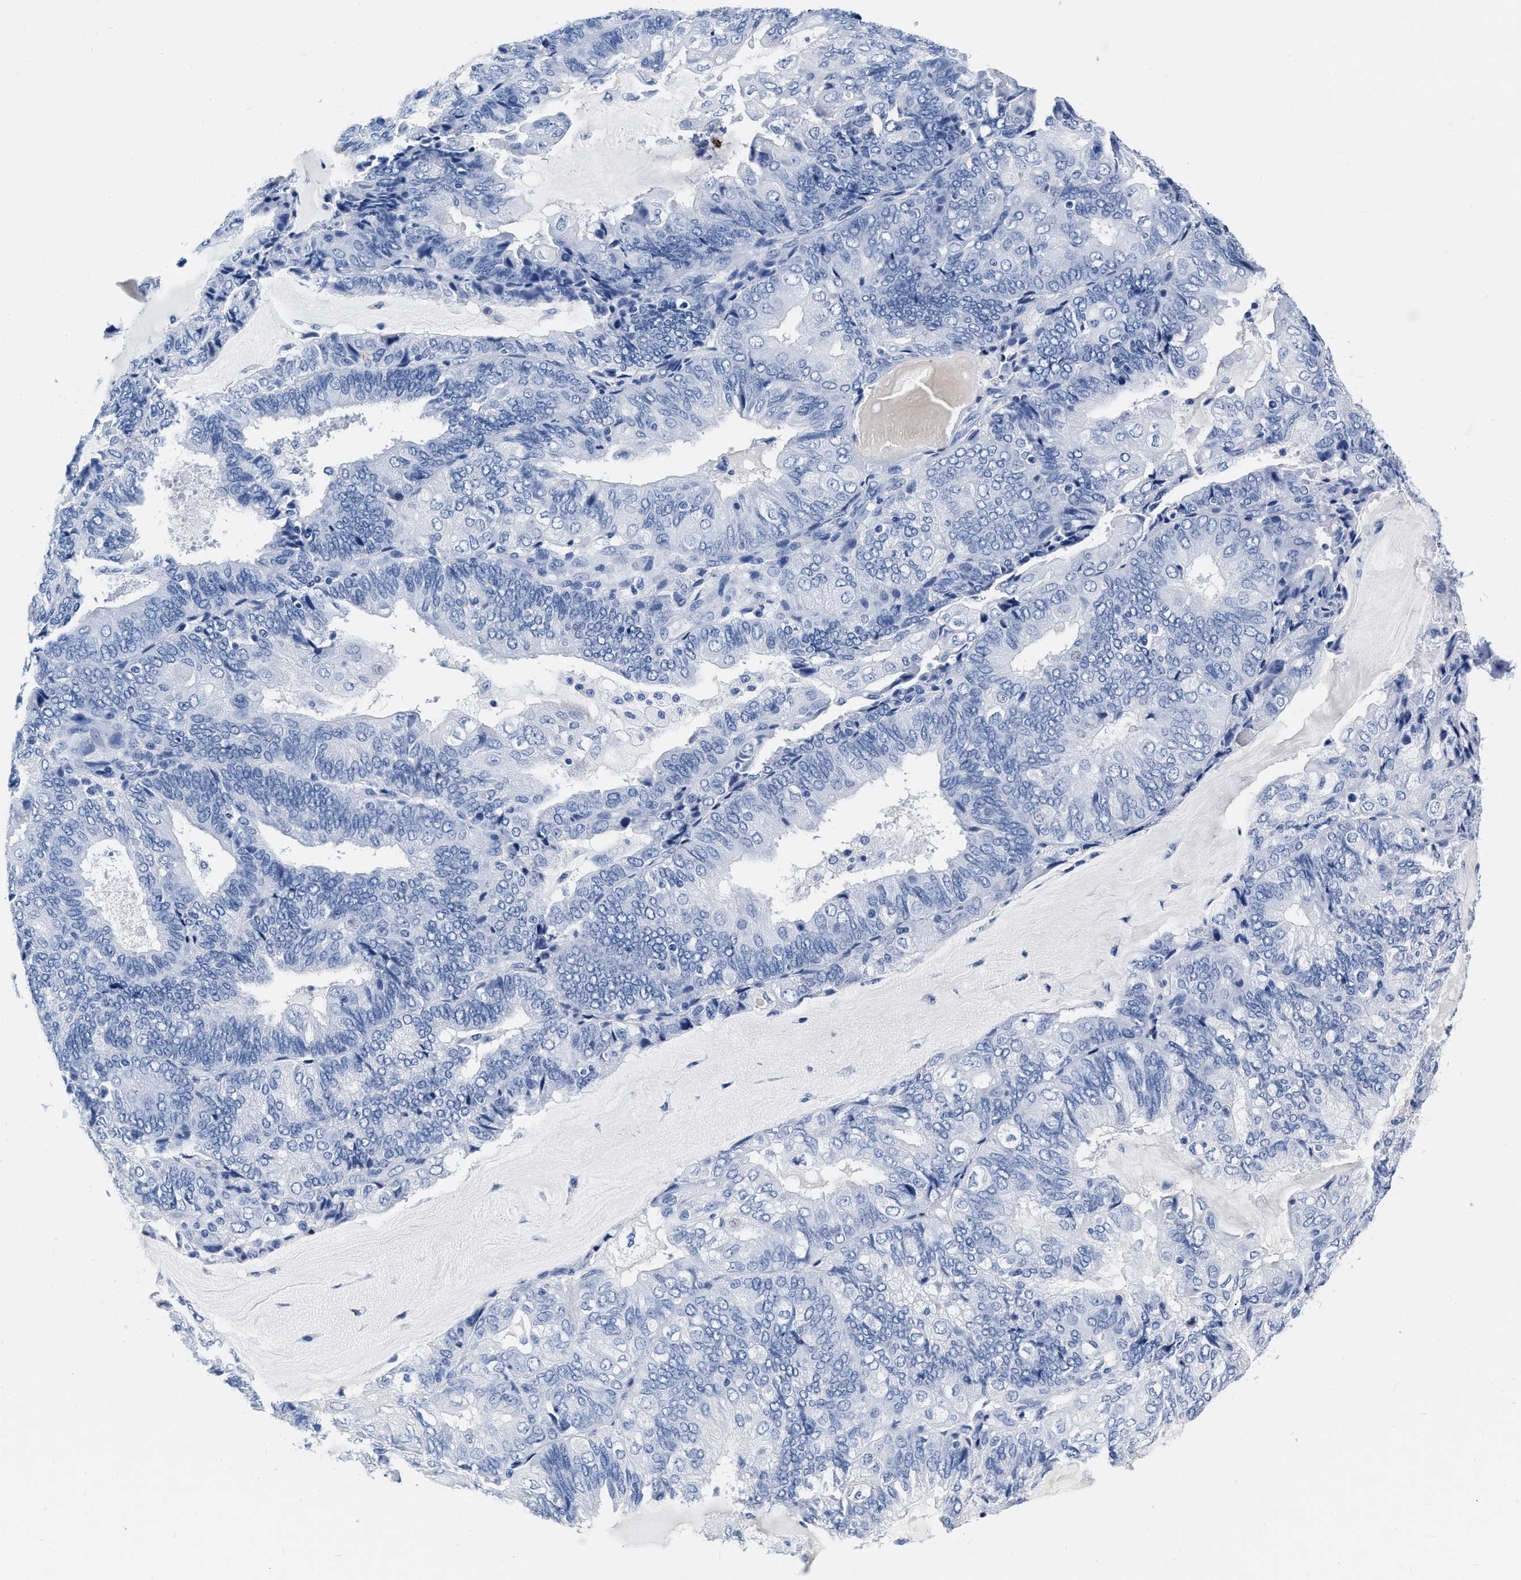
{"staining": {"intensity": "negative", "quantity": "none", "location": "none"}, "tissue": "endometrial cancer", "cell_type": "Tumor cells", "image_type": "cancer", "snomed": [{"axis": "morphology", "description": "Adenocarcinoma, NOS"}, {"axis": "topography", "description": "Endometrium"}], "caption": "Immunohistochemistry (IHC) histopathology image of human endometrial adenocarcinoma stained for a protein (brown), which shows no expression in tumor cells.", "gene": "CER1", "patient": {"sex": "female", "age": 81}}